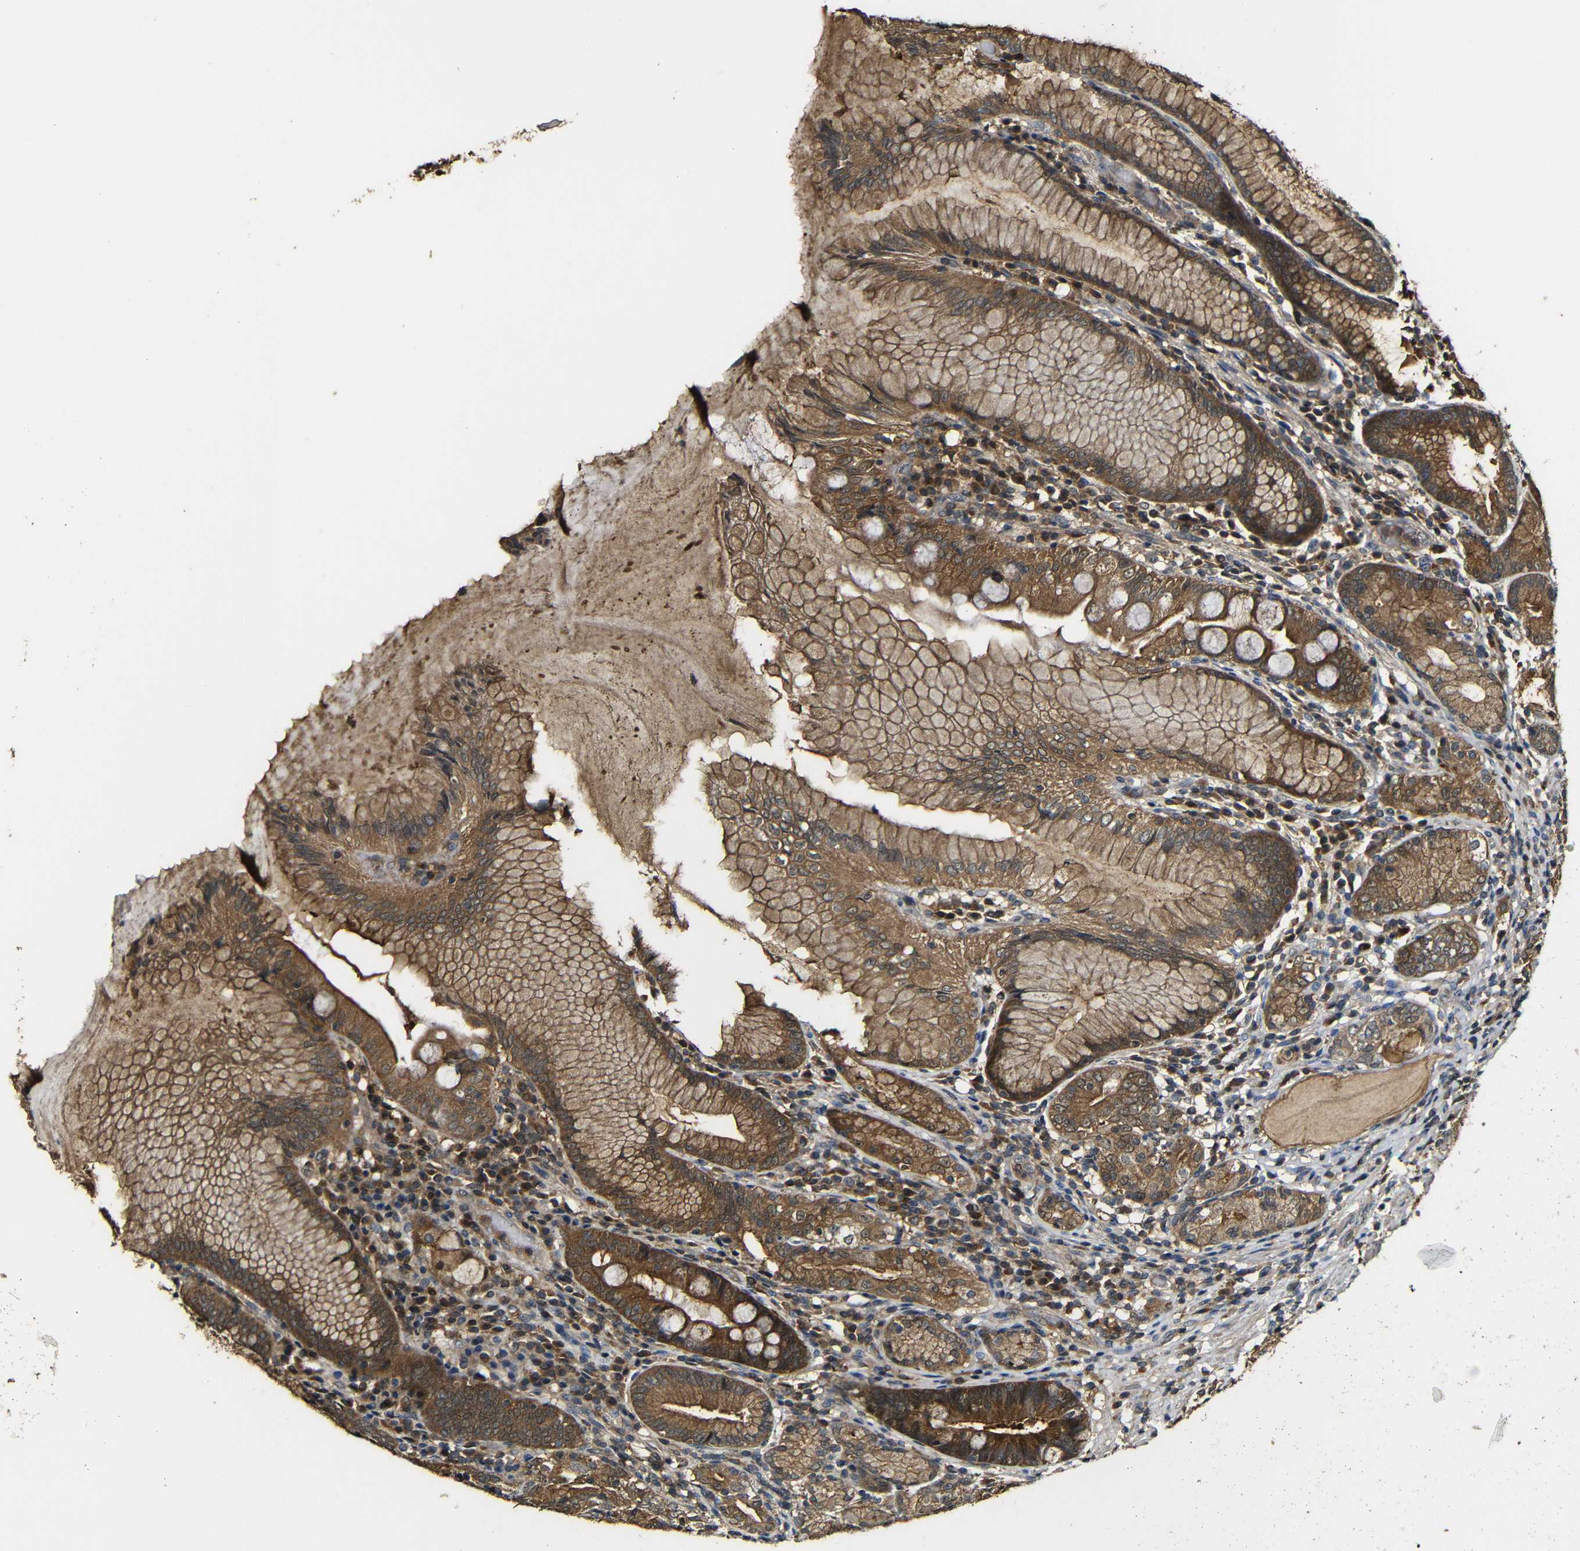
{"staining": {"intensity": "strong", "quantity": ">75%", "location": "cytoplasmic/membranous"}, "tissue": "stomach", "cell_type": "Glandular cells", "image_type": "normal", "snomed": [{"axis": "morphology", "description": "Normal tissue, NOS"}, {"axis": "topography", "description": "Stomach, lower"}], "caption": "About >75% of glandular cells in unremarkable human stomach demonstrate strong cytoplasmic/membranous protein staining as visualized by brown immunohistochemical staining.", "gene": "CASP8", "patient": {"sex": "female", "age": 76}}